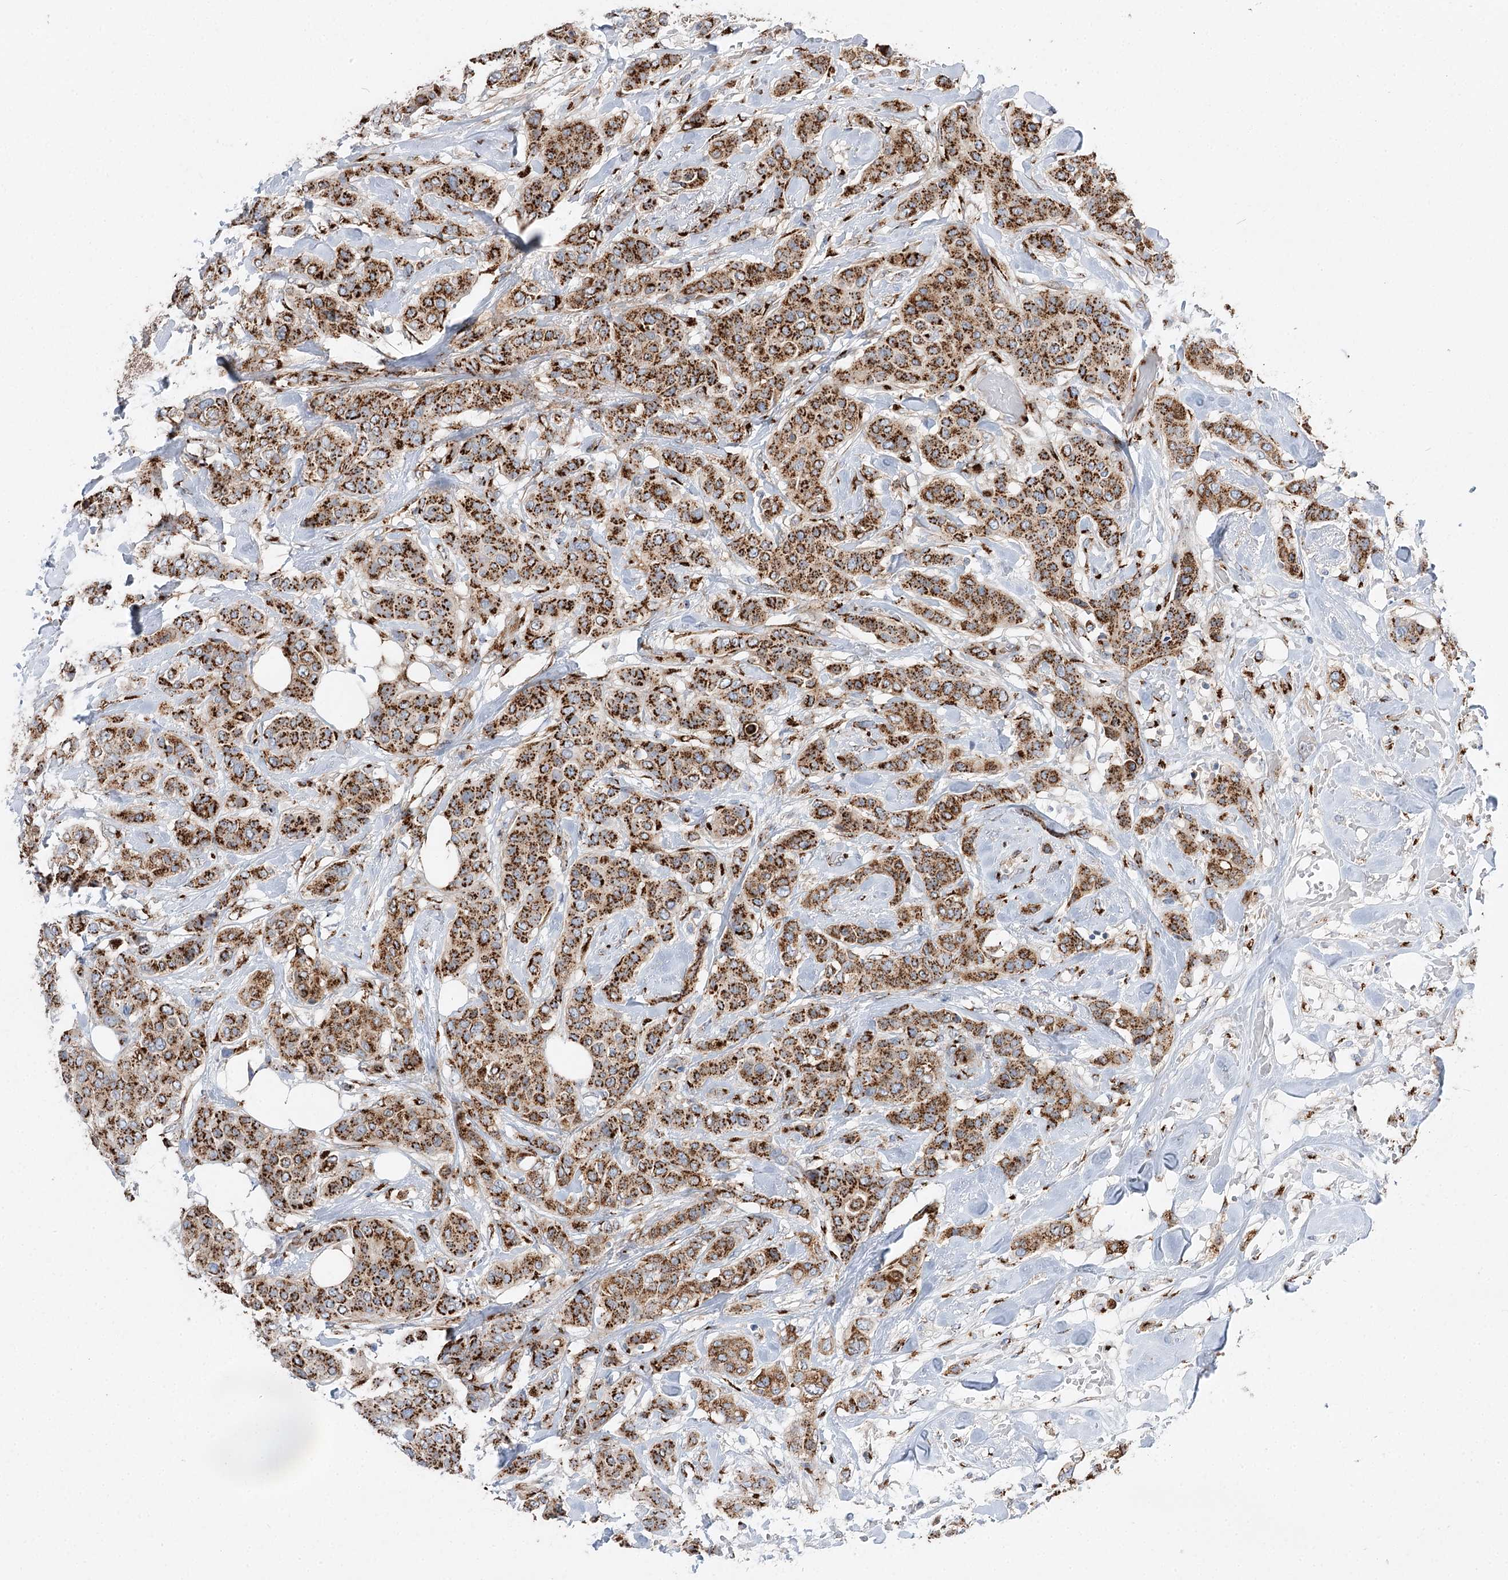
{"staining": {"intensity": "strong", "quantity": ">75%", "location": "cytoplasmic/membranous"}, "tissue": "breast cancer", "cell_type": "Tumor cells", "image_type": "cancer", "snomed": [{"axis": "morphology", "description": "Lobular carcinoma"}, {"axis": "topography", "description": "Breast"}], "caption": "Lobular carcinoma (breast) stained with IHC exhibits strong cytoplasmic/membranous expression in approximately >75% of tumor cells.", "gene": "TMEM165", "patient": {"sex": "female", "age": 51}}